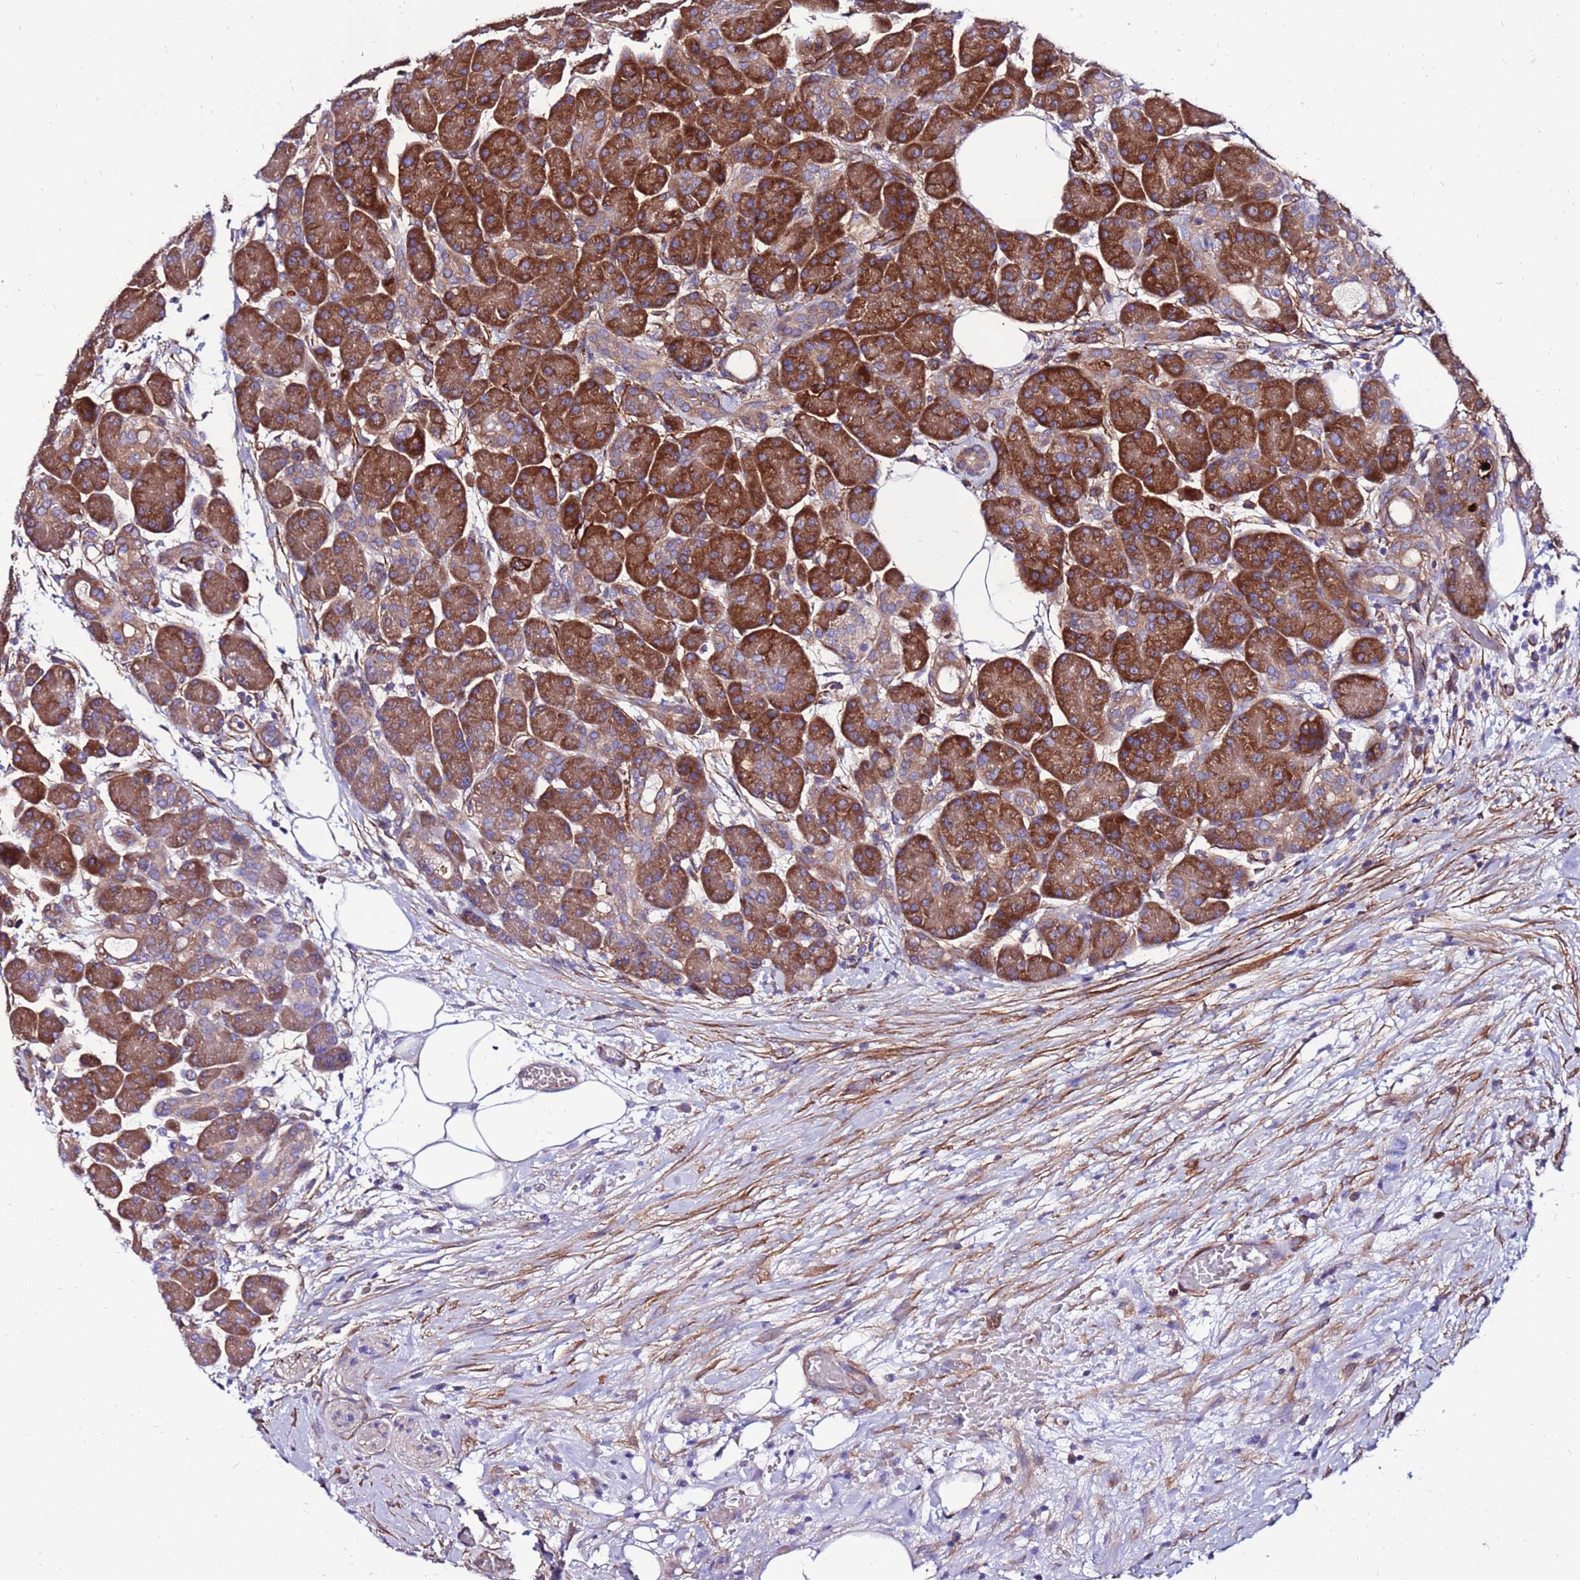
{"staining": {"intensity": "strong", "quantity": ">75%", "location": "cytoplasmic/membranous"}, "tissue": "pancreas", "cell_type": "Exocrine glandular cells", "image_type": "normal", "snomed": [{"axis": "morphology", "description": "Normal tissue, NOS"}, {"axis": "topography", "description": "Pancreas"}], "caption": "Exocrine glandular cells display strong cytoplasmic/membranous positivity in approximately >75% of cells in unremarkable pancreas.", "gene": "EI24", "patient": {"sex": "male", "age": 63}}